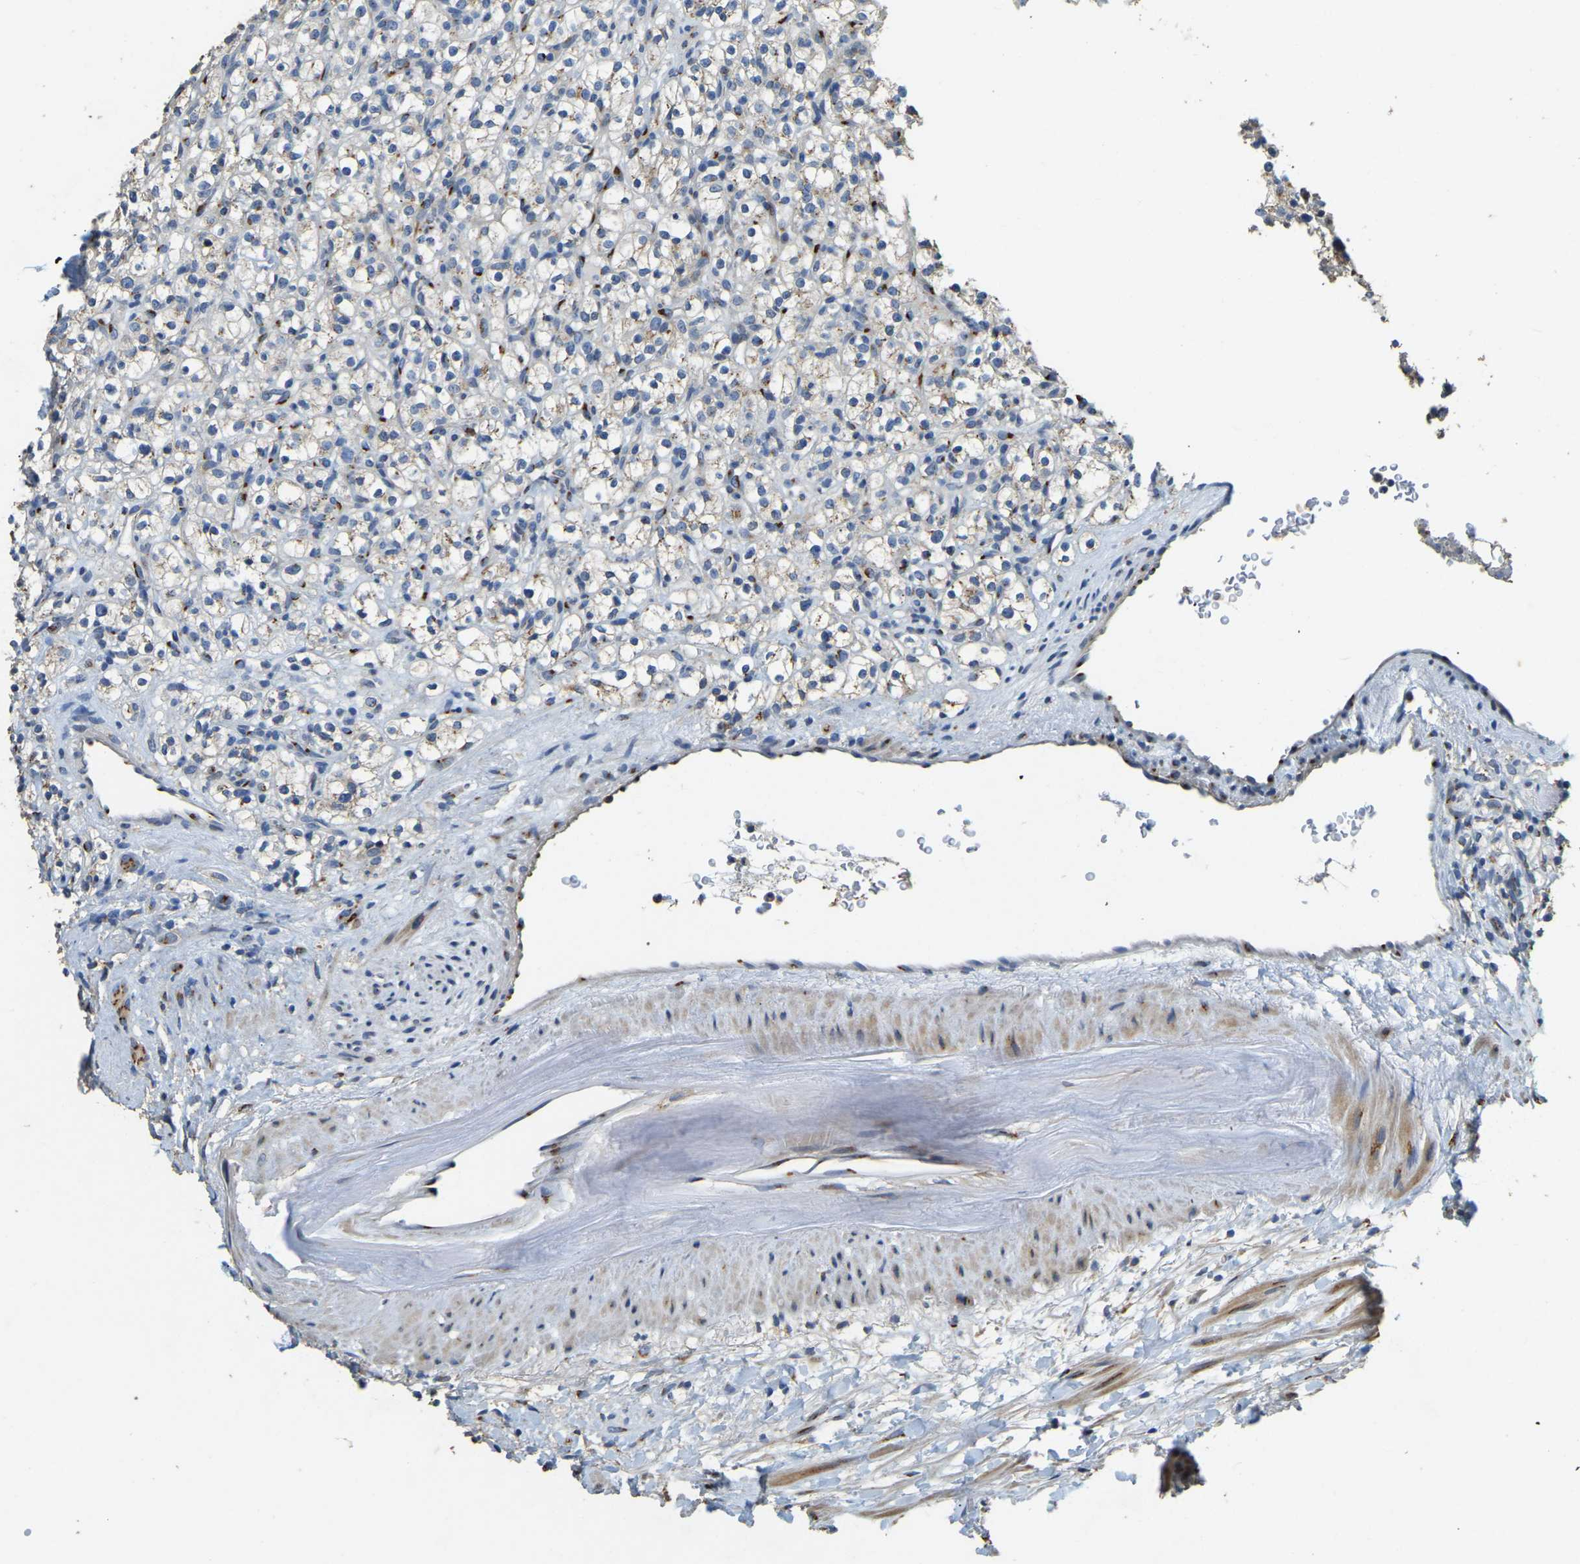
{"staining": {"intensity": "weak", "quantity": "<25%", "location": "cytoplasmic/membranous"}, "tissue": "renal cancer", "cell_type": "Tumor cells", "image_type": "cancer", "snomed": [{"axis": "morphology", "description": "Normal tissue, NOS"}, {"axis": "morphology", "description": "Adenocarcinoma, NOS"}, {"axis": "topography", "description": "Kidney"}], "caption": "Immunohistochemistry (IHC) histopathology image of neoplastic tissue: renal adenocarcinoma stained with DAB exhibits no significant protein staining in tumor cells. (Stains: DAB immunohistochemistry with hematoxylin counter stain, Microscopy: brightfield microscopy at high magnification).", "gene": "FAM174A", "patient": {"sex": "female", "age": 72}}